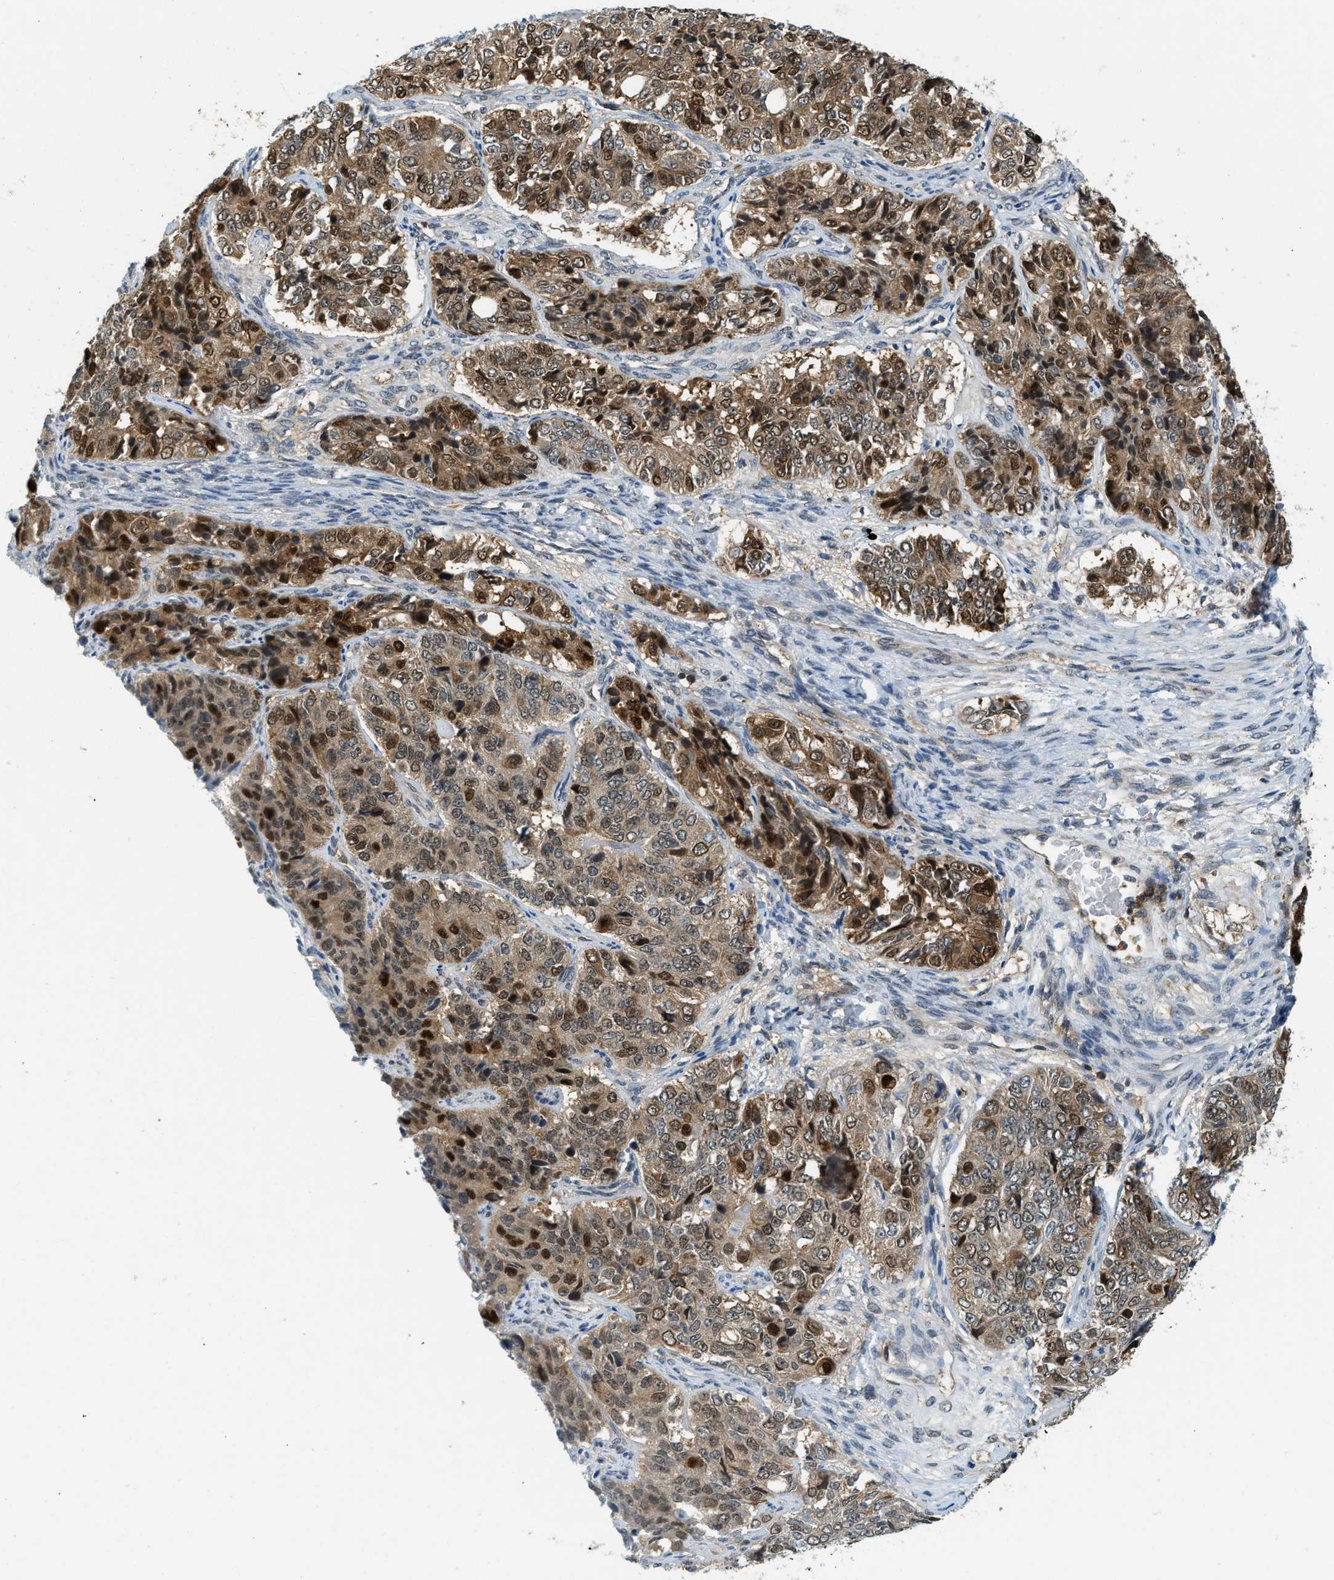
{"staining": {"intensity": "moderate", "quantity": ">75%", "location": "cytoplasmic/membranous,nuclear"}, "tissue": "ovarian cancer", "cell_type": "Tumor cells", "image_type": "cancer", "snomed": [{"axis": "morphology", "description": "Carcinoma, endometroid"}, {"axis": "topography", "description": "Ovary"}], "caption": "Endometroid carcinoma (ovarian) was stained to show a protein in brown. There is medium levels of moderate cytoplasmic/membranous and nuclear expression in approximately >75% of tumor cells.", "gene": "GMPPB", "patient": {"sex": "female", "age": 51}}